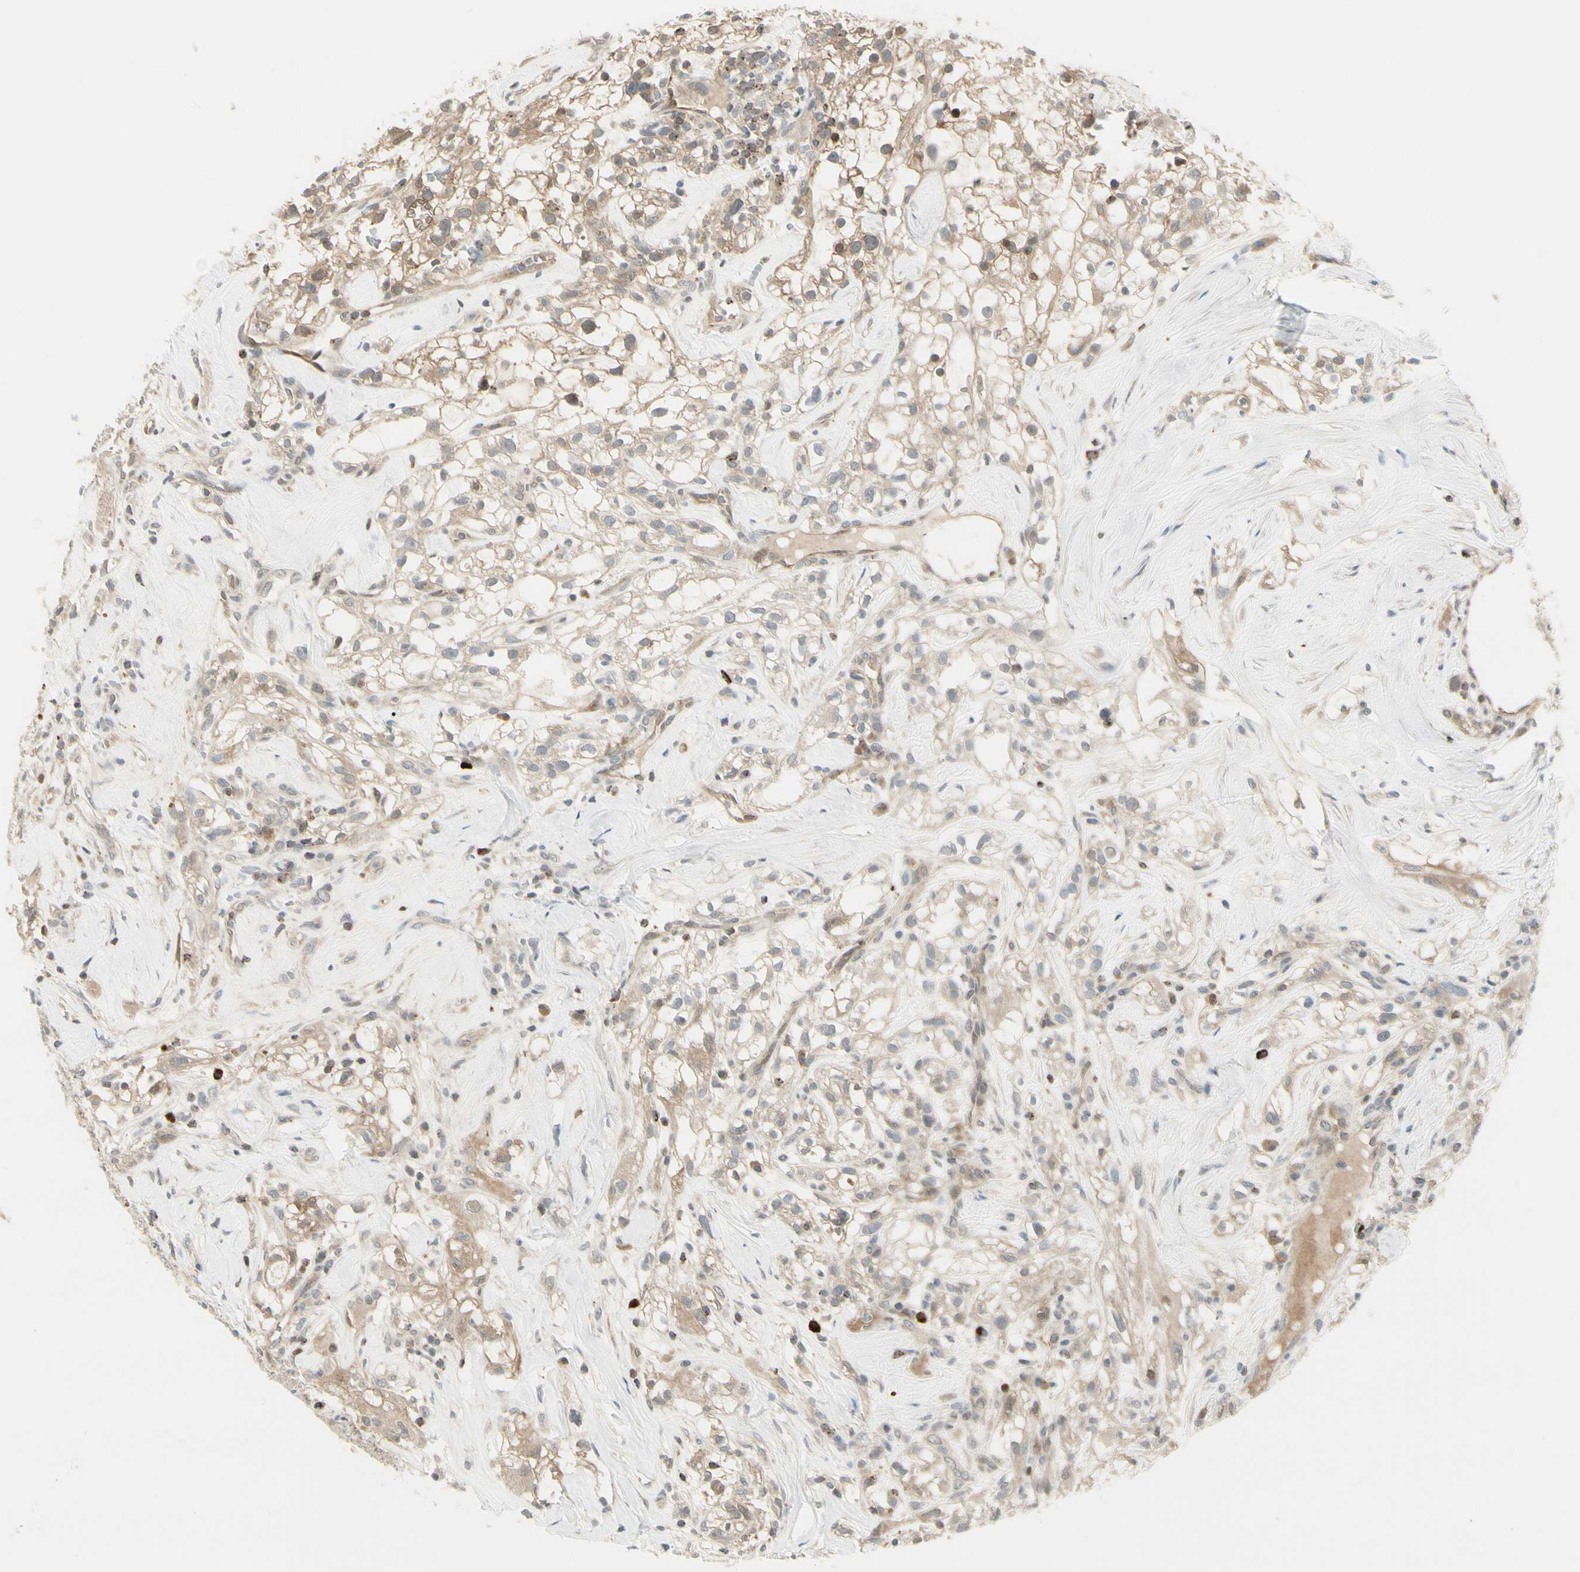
{"staining": {"intensity": "moderate", "quantity": ">75%", "location": "cytoplasmic/membranous"}, "tissue": "renal cancer", "cell_type": "Tumor cells", "image_type": "cancer", "snomed": [{"axis": "morphology", "description": "Adenocarcinoma, NOS"}, {"axis": "topography", "description": "Kidney"}], "caption": "There is medium levels of moderate cytoplasmic/membranous staining in tumor cells of renal adenocarcinoma, as demonstrated by immunohistochemical staining (brown color).", "gene": "EVC", "patient": {"sex": "female", "age": 60}}